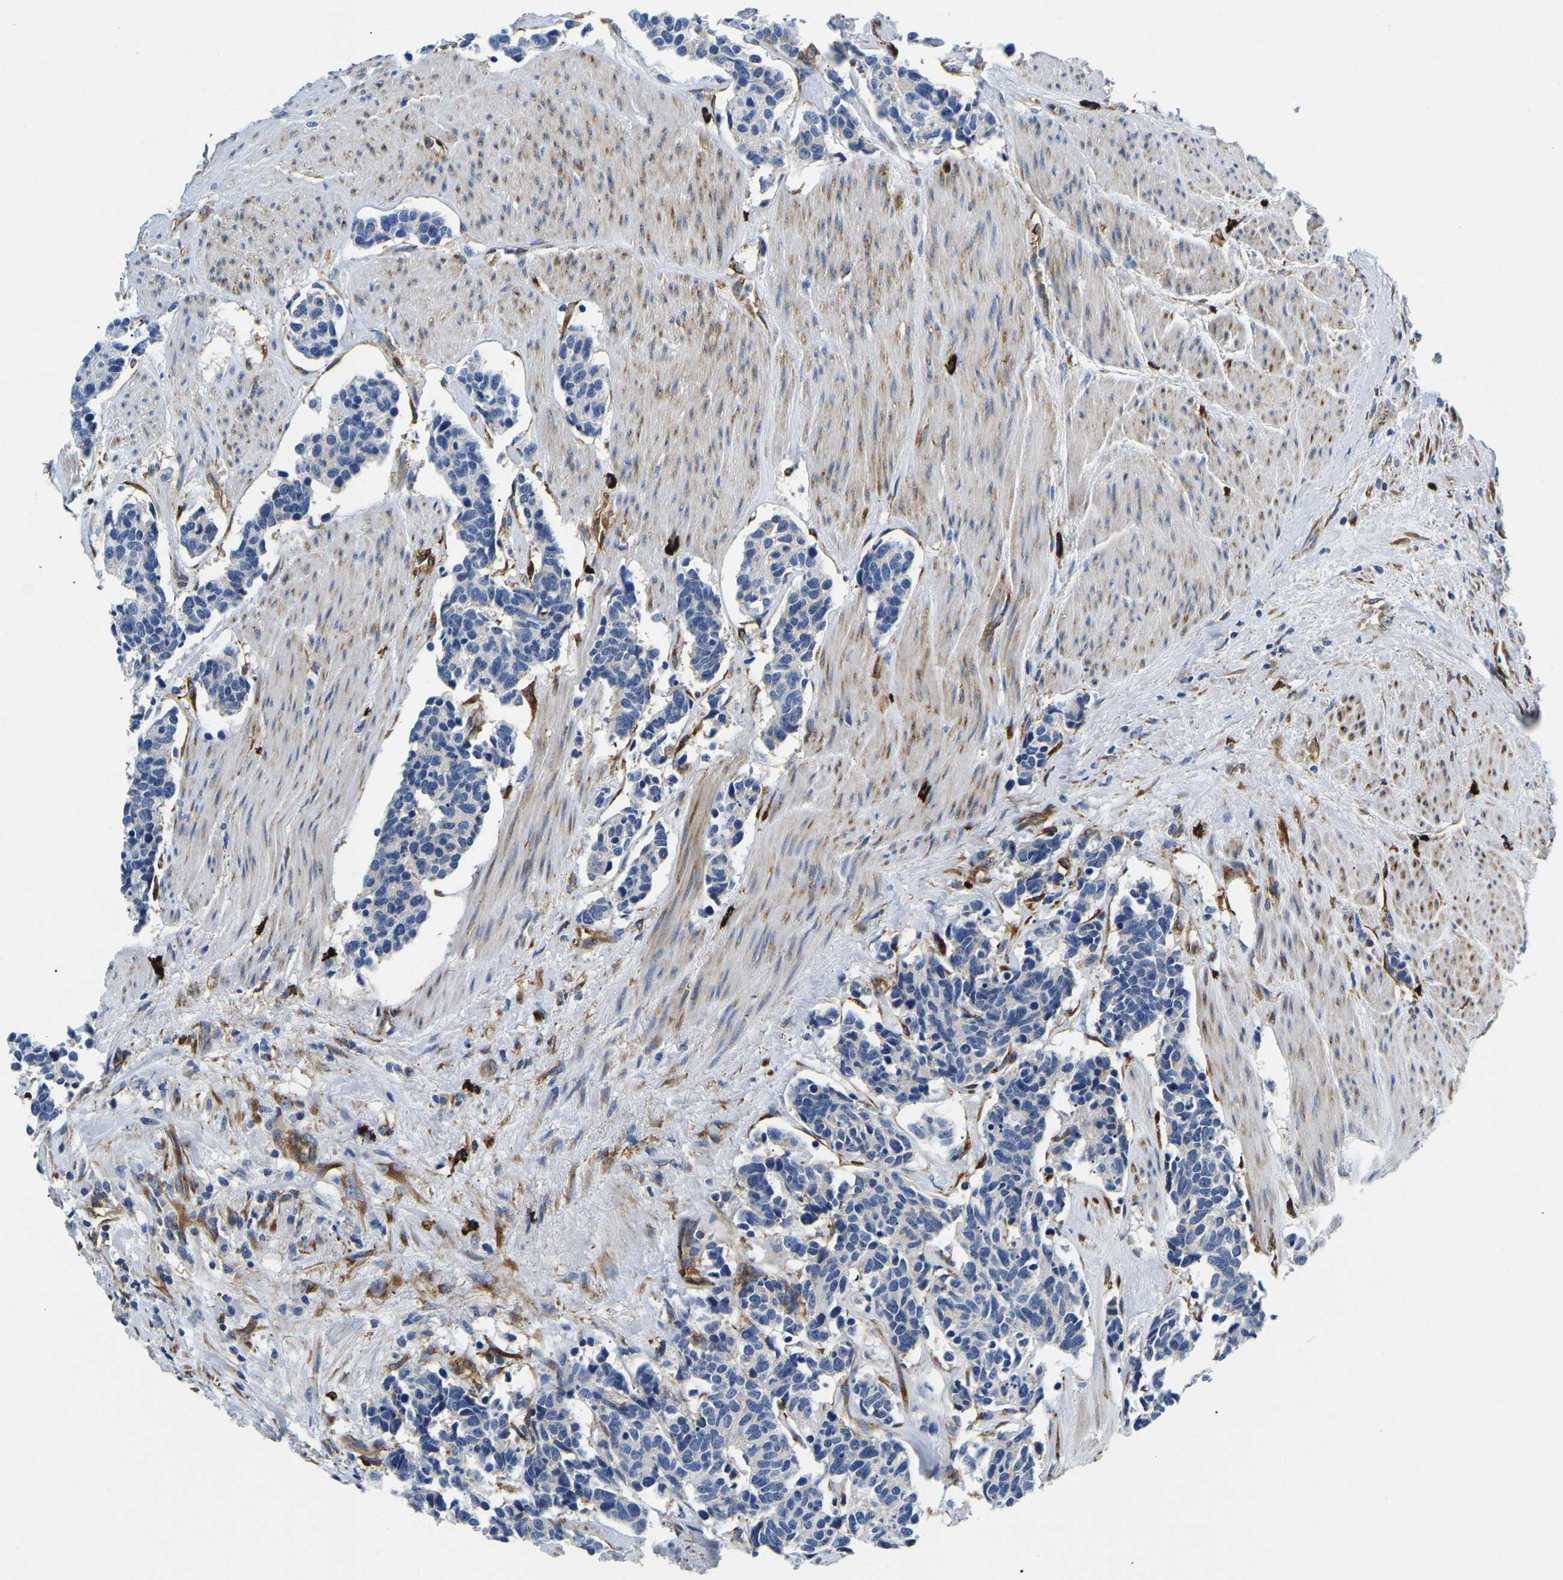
{"staining": {"intensity": "negative", "quantity": "none", "location": "none"}, "tissue": "carcinoid", "cell_type": "Tumor cells", "image_type": "cancer", "snomed": [{"axis": "morphology", "description": "Carcinoma, NOS"}, {"axis": "morphology", "description": "Carcinoid, malignant, NOS"}, {"axis": "topography", "description": "Urinary bladder"}], "caption": "Immunohistochemistry photomicrograph of carcinoid stained for a protein (brown), which demonstrates no positivity in tumor cells.", "gene": "DUSP8", "patient": {"sex": "male", "age": 57}}